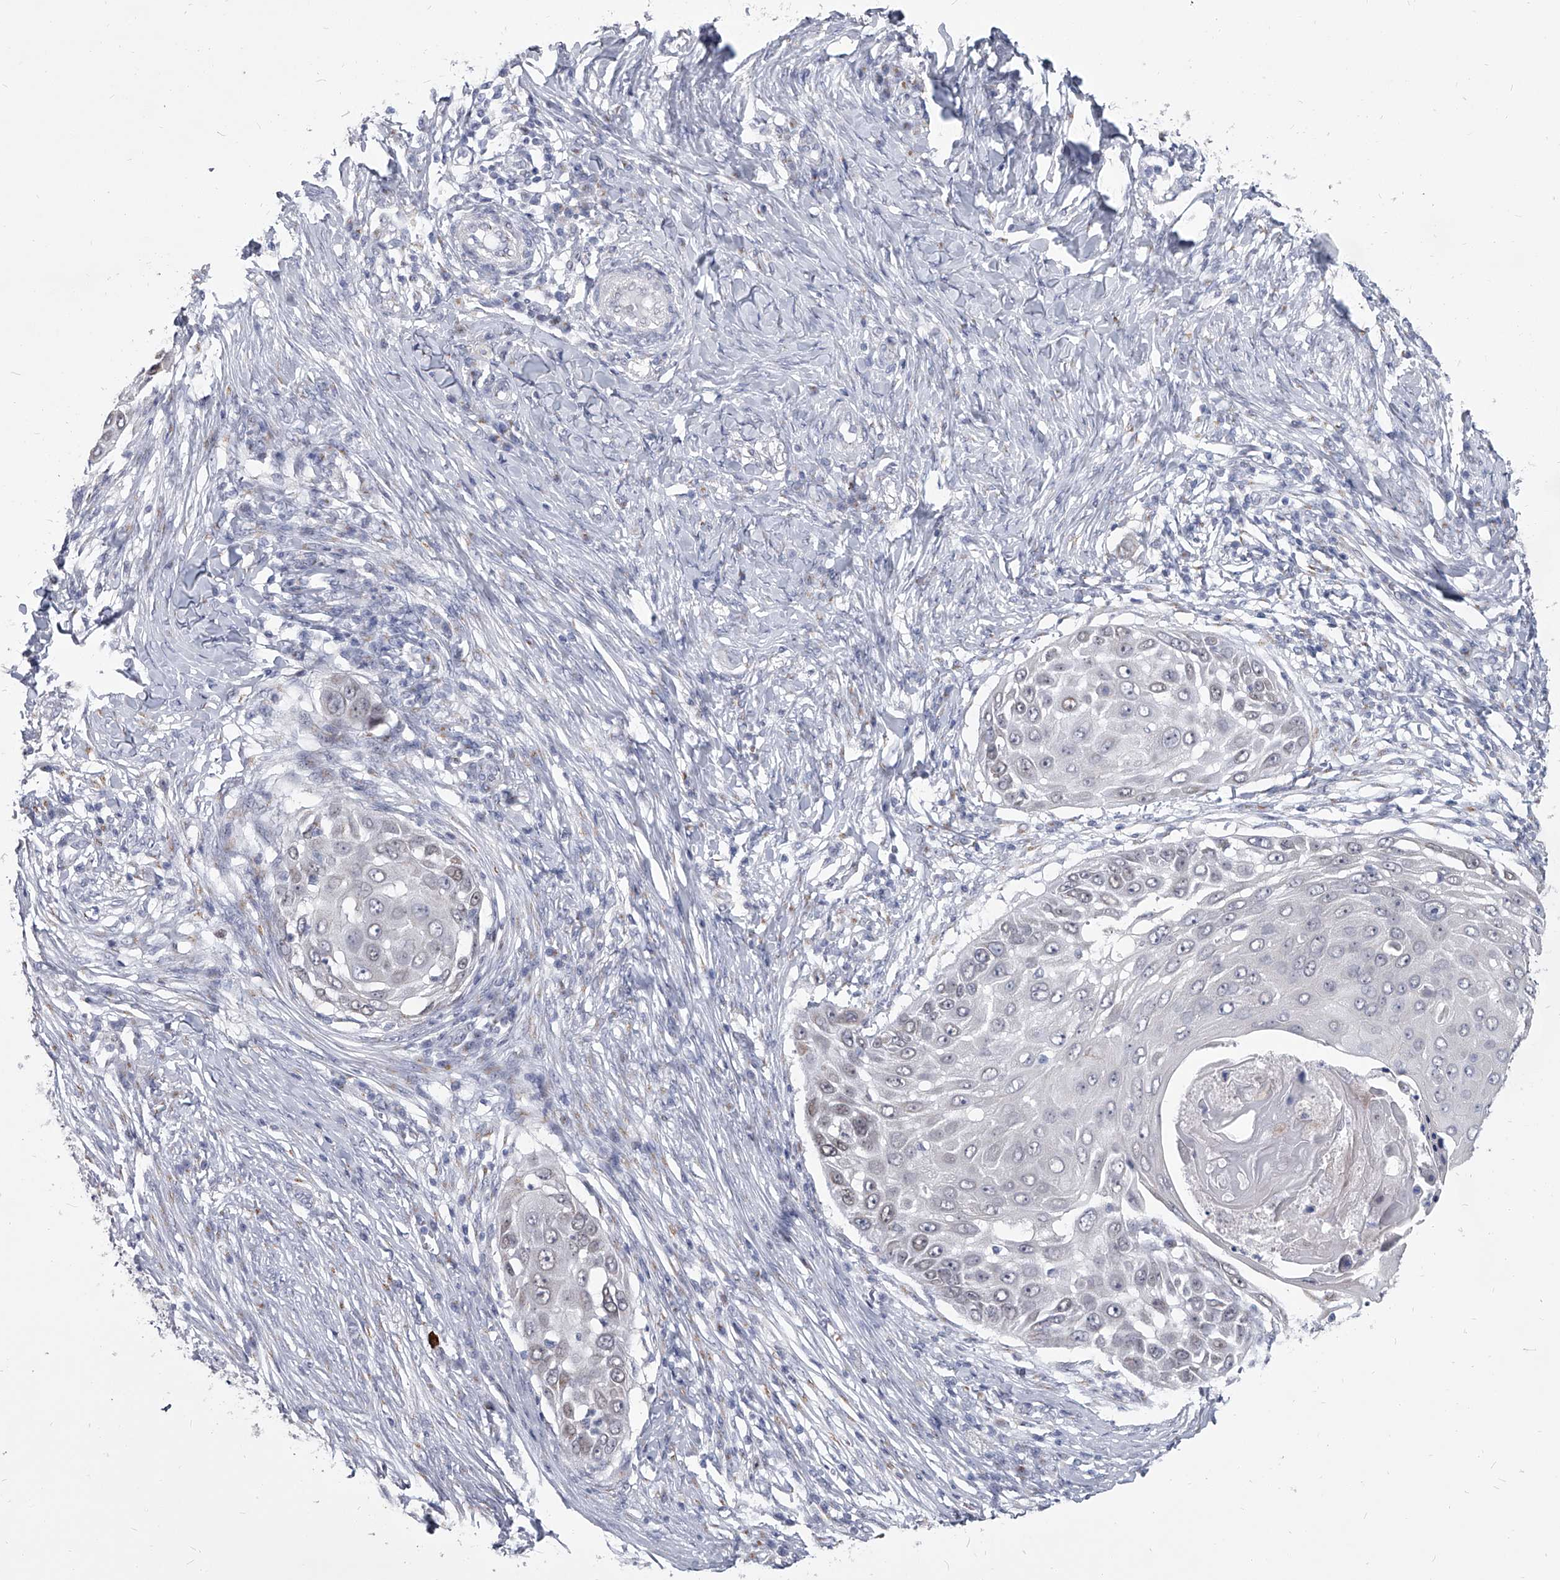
{"staining": {"intensity": "negative", "quantity": "none", "location": "none"}, "tissue": "skin cancer", "cell_type": "Tumor cells", "image_type": "cancer", "snomed": [{"axis": "morphology", "description": "Squamous cell carcinoma, NOS"}, {"axis": "topography", "description": "Skin"}], "caption": "High magnification brightfield microscopy of skin cancer stained with DAB (3,3'-diaminobenzidine) (brown) and counterstained with hematoxylin (blue): tumor cells show no significant staining. Nuclei are stained in blue.", "gene": "EVA1C", "patient": {"sex": "female", "age": 44}}